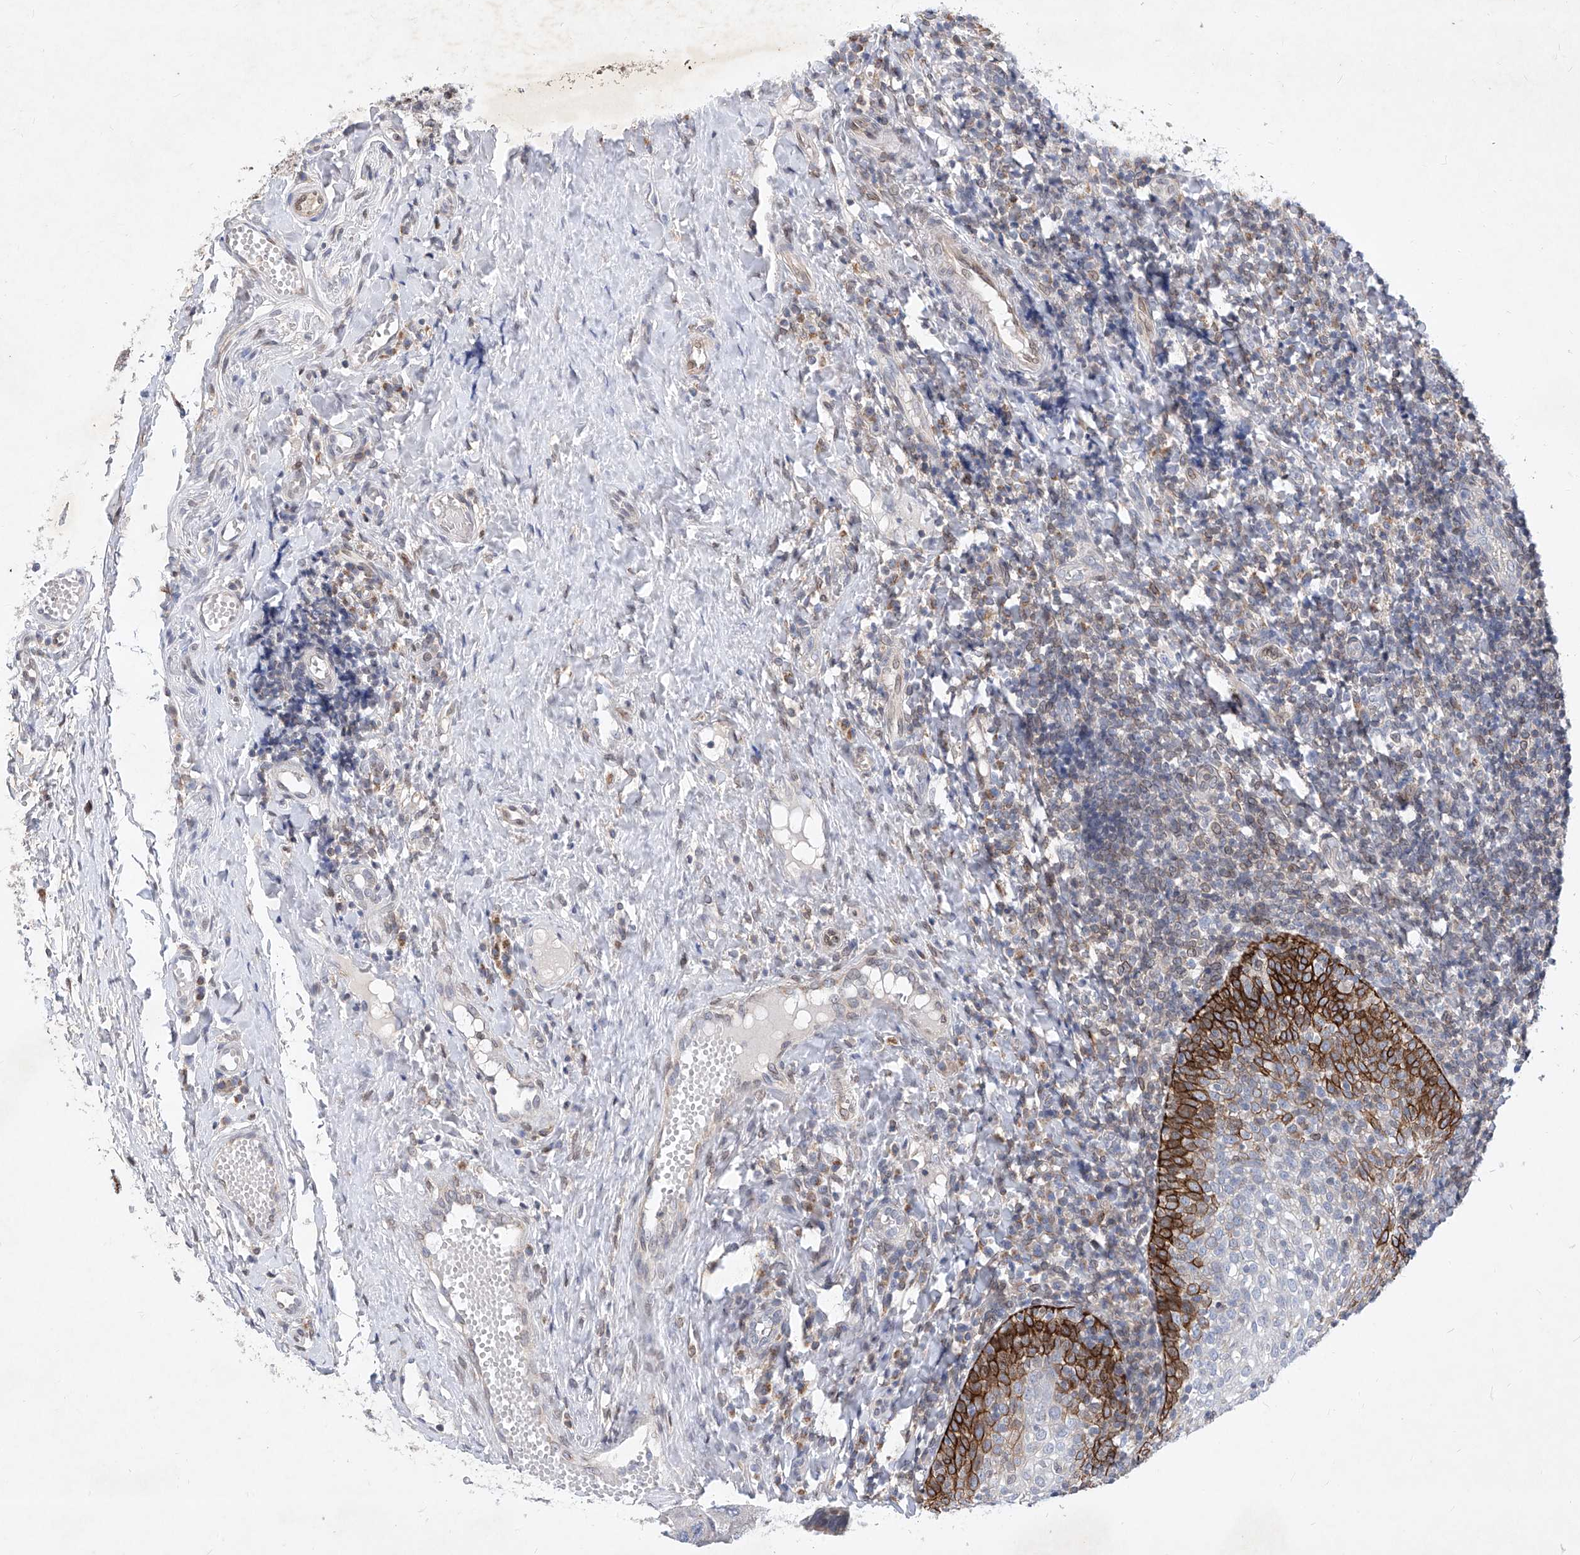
{"staining": {"intensity": "moderate", "quantity": "<25%", "location": "cytoplasmic/membranous"}, "tissue": "tonsil", "cell_type": "Germinal center cells", "image_type": "normal", "snomed": [{"axis": "morphology", "description": "Normal tissue, NOS"}, {"axis": "topography", "description": "Tonsil"}], "caption": "About <25% of germinal center cells in normal tonsil exhibit moderate cytoplasmic/membranous protein expression as visualized by brown immunohistochemical staining.", "gene": "MX2", "patient": {"sex": "female", "age": 19}}